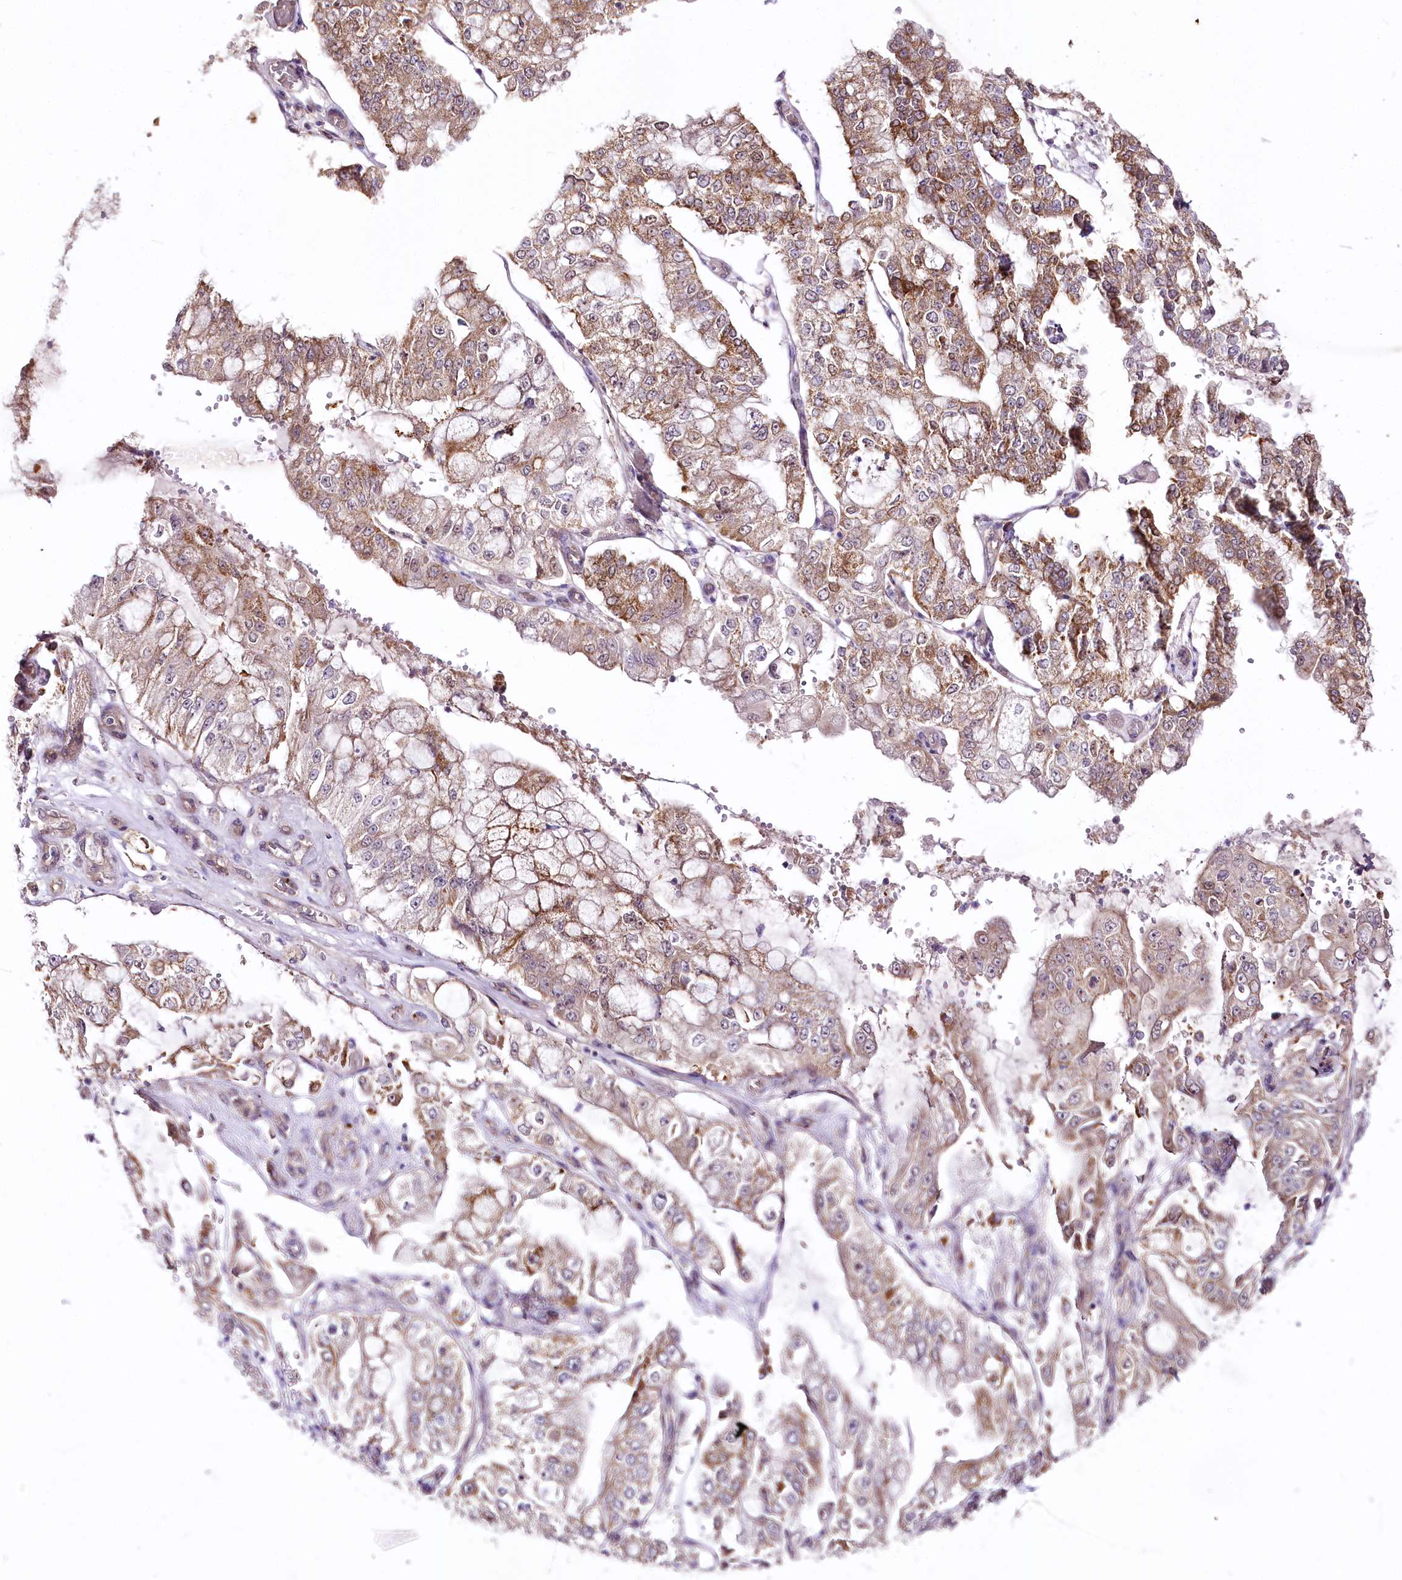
{"staining": {"intensity": "moderate", "quantity": ">75%", "location": "cytoplasmic/membranous"}, "tissue": "stomach cancer", "cell_type": "Tumor cells", "image_type": "cancer", "snomed": [{"axis": "morphology", "description": "Adenocarcinoma, NOS"}, {"axis": "topography", "description": "Stomach"}], "caption": "Stomach adenocarcinoma stained with immunohistochemistry (IHC) reveals moderate cytoplasmic/membranous positivity in about >75% of tumor cells.", "gene": "ZNF226", "patient": {"sex": "male", "age": 76}}